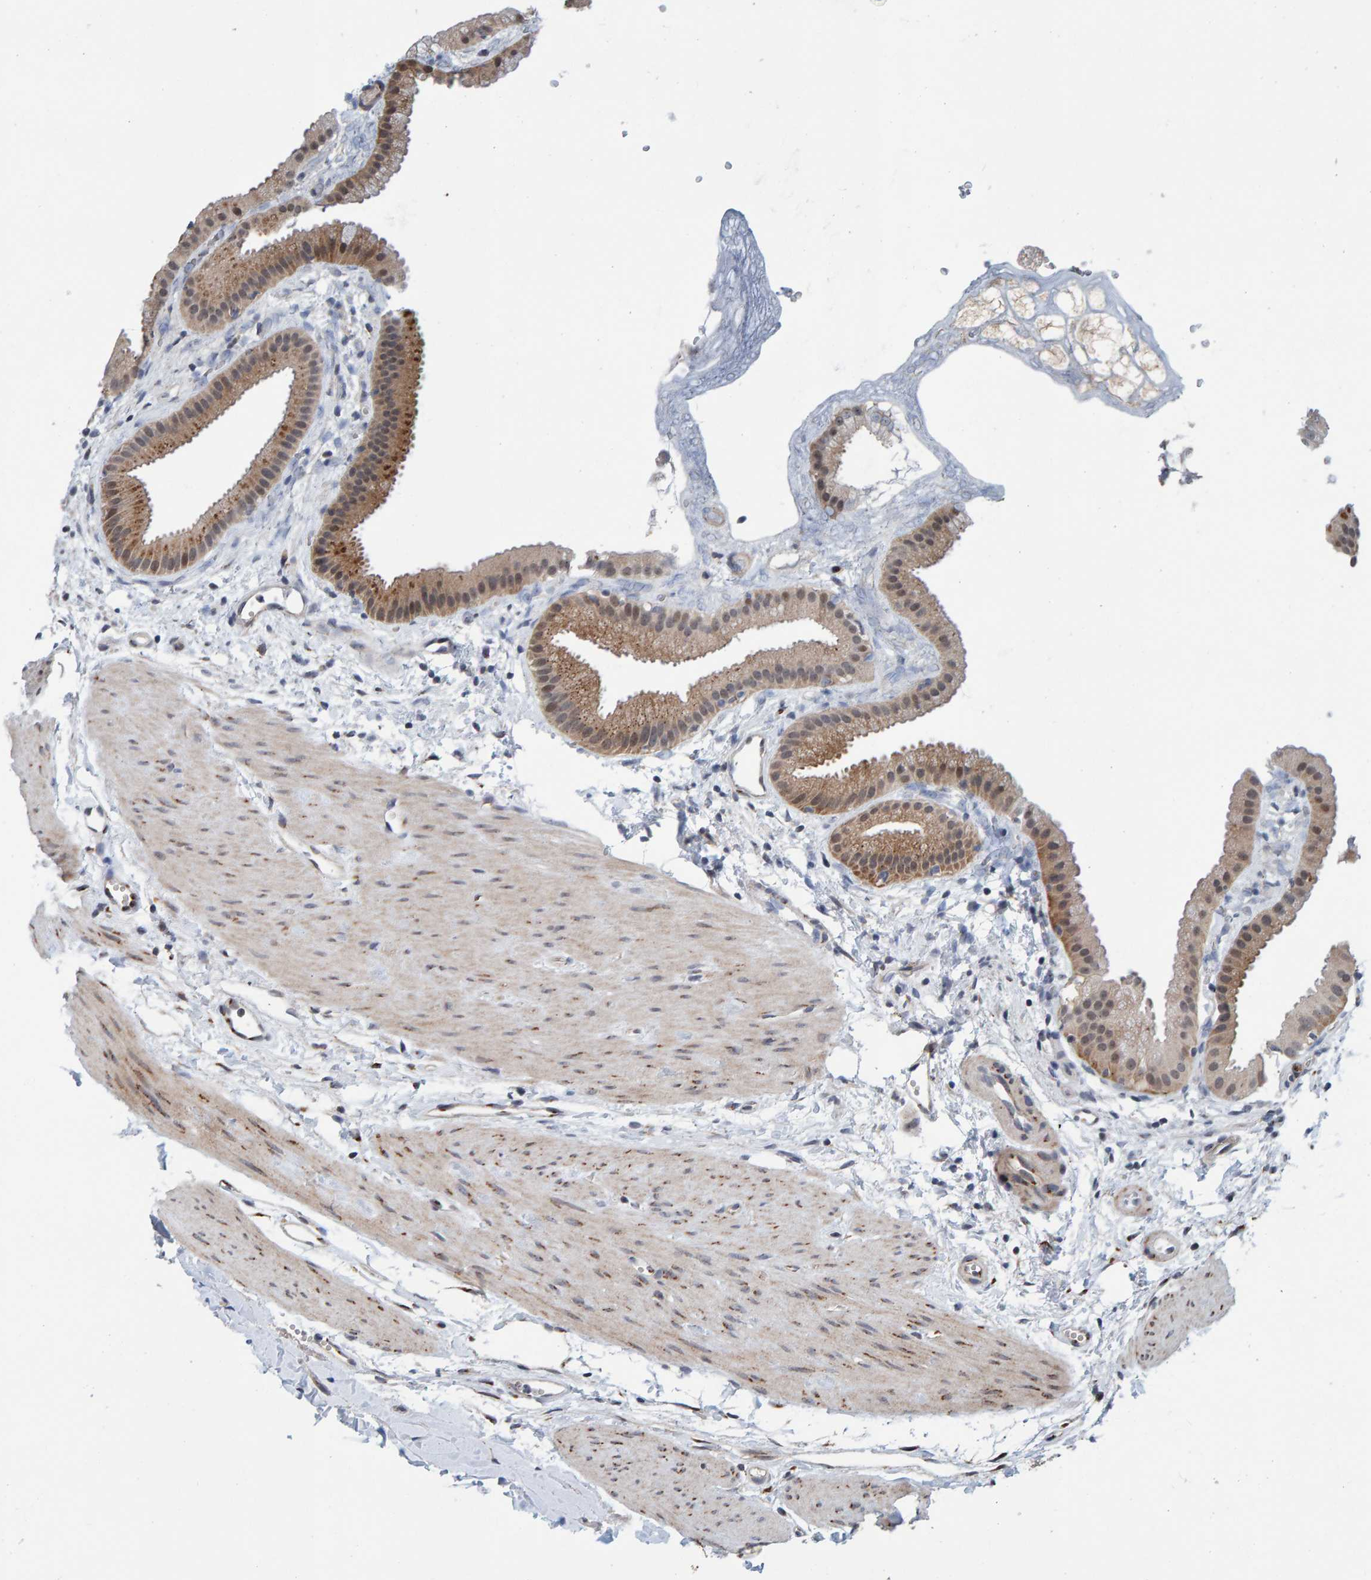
{"staining": {"intensity": "moderate", "quantity": ">75%", "location": "cytoplasmic/membranous"}, "tissue": "gallbladder", "cell_type": "Glandular cells", "image_type": "normal", "snomed": [{"axis": "morphology", "description": "Normal tissue, NOS"}, {"axis": "topography", "description": "Gallbladder"}], "caption": "Moderate cytoplasmic/membranous positivity is seen in about >75% of glandular cells in normal gallbladder.", "gene": "CCDC25", "patient": {"sex": "female", "age": 64}}